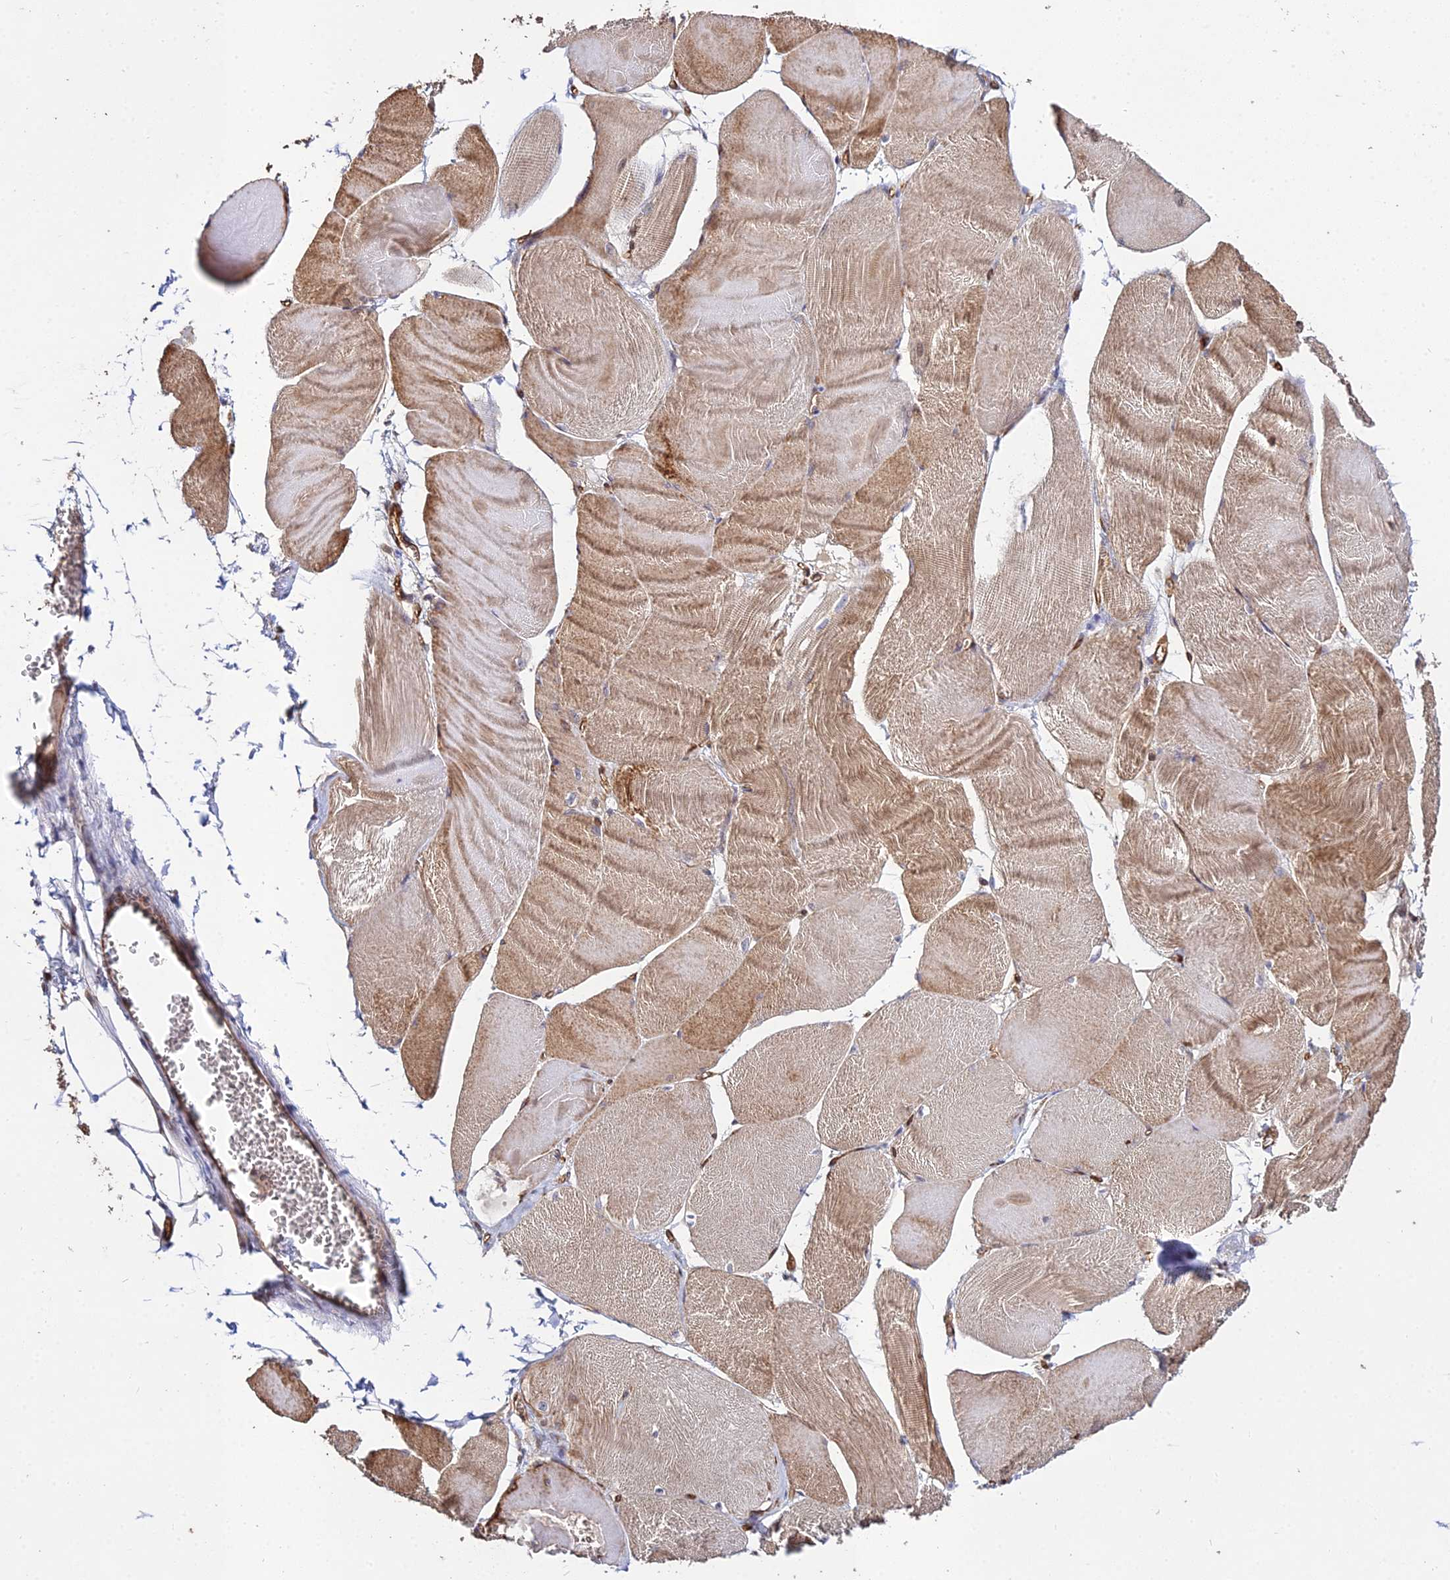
{"staining": {"intensity": "moderate", "quantity": "25%-75%", "location": "cytoplasmic/membranous,nuclear"}, "tissue": "skeletal muscle", "cell_type": "Myocytes", "image_type": "normal", "snomed": [{"axis": "morphology", "description": "Normal tissue, NOS"}, {"axis": "morphology", "description": "Basal cell carcinoma"}, {"axis": "topography", "description": "Skeletal muscle"}], "caption": "Skeletal muscle stained with DAB immunohistochemistry demonstrates medium levels of moderate cytoplasmic/membranous,nuclear staining in approximately 25%-75% of myocytes.", "gene": "GRTP1", "patient": {"sex": "female", "age": 64}}